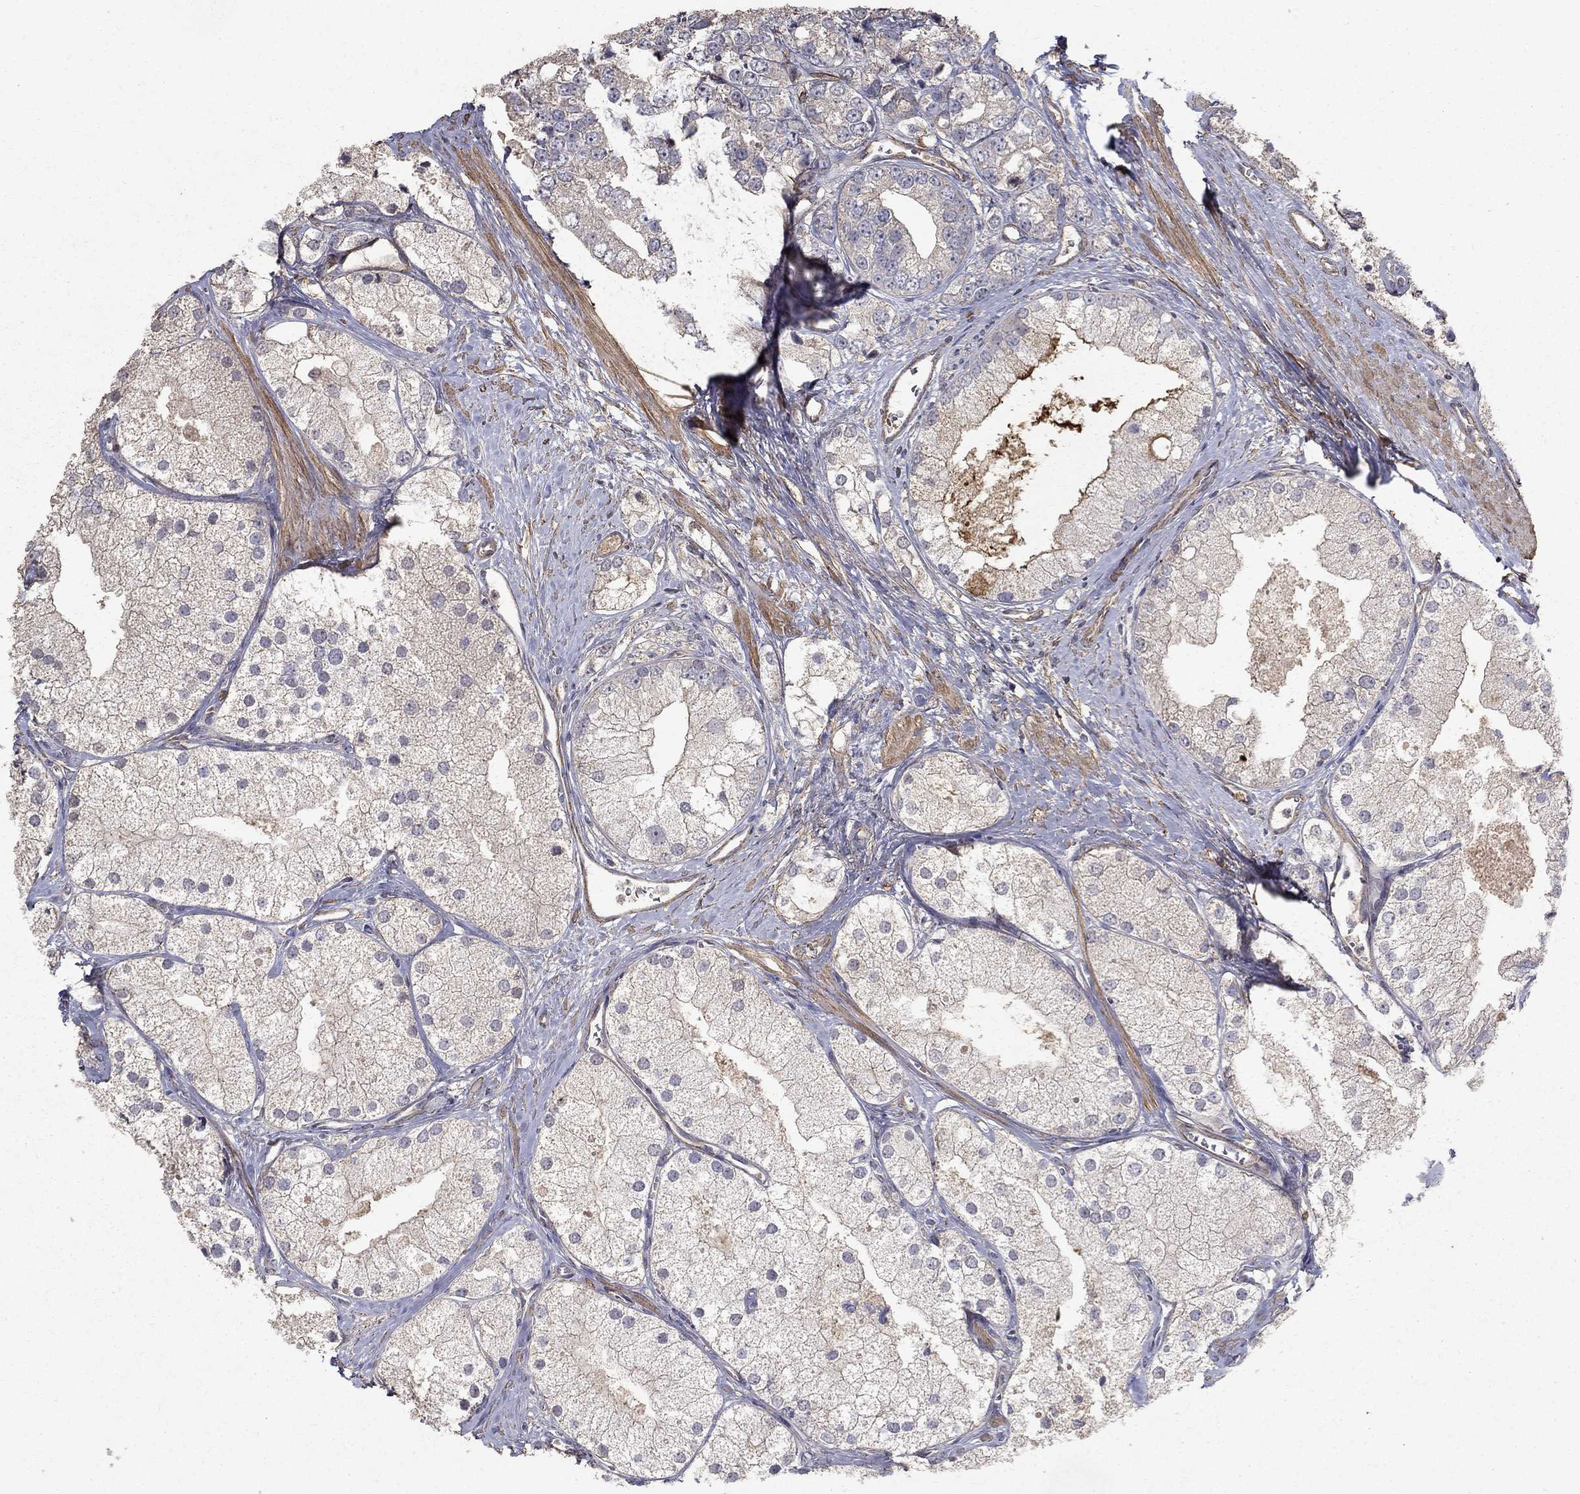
{"staining": {"intensity": "weak", "quantity": "25%-75%", "location": "cytoplasmic/membranous"}, "tissue": "prostate cancer", "cell_type": "Tumor cells", "image_type": "cancer", "snomed": [{"axis": "morphology", "description": "Adenocarcinoma, NOS"}, {"axis": "topography", "description": "Prostate and seminal vesicle, NOS"}, {"axis": "topography", "description": "Prostate"}], "caption": "This photomicrograph displays immunohistochemistry (IHC) staining of human prostate cancer (adenocarcinoma), with low weak cytoplasmic/membranous expression in approximately 25%-75% of tumor cells.", "gene": "MPP2", "patient": {"sex": "male", "age": 79}}